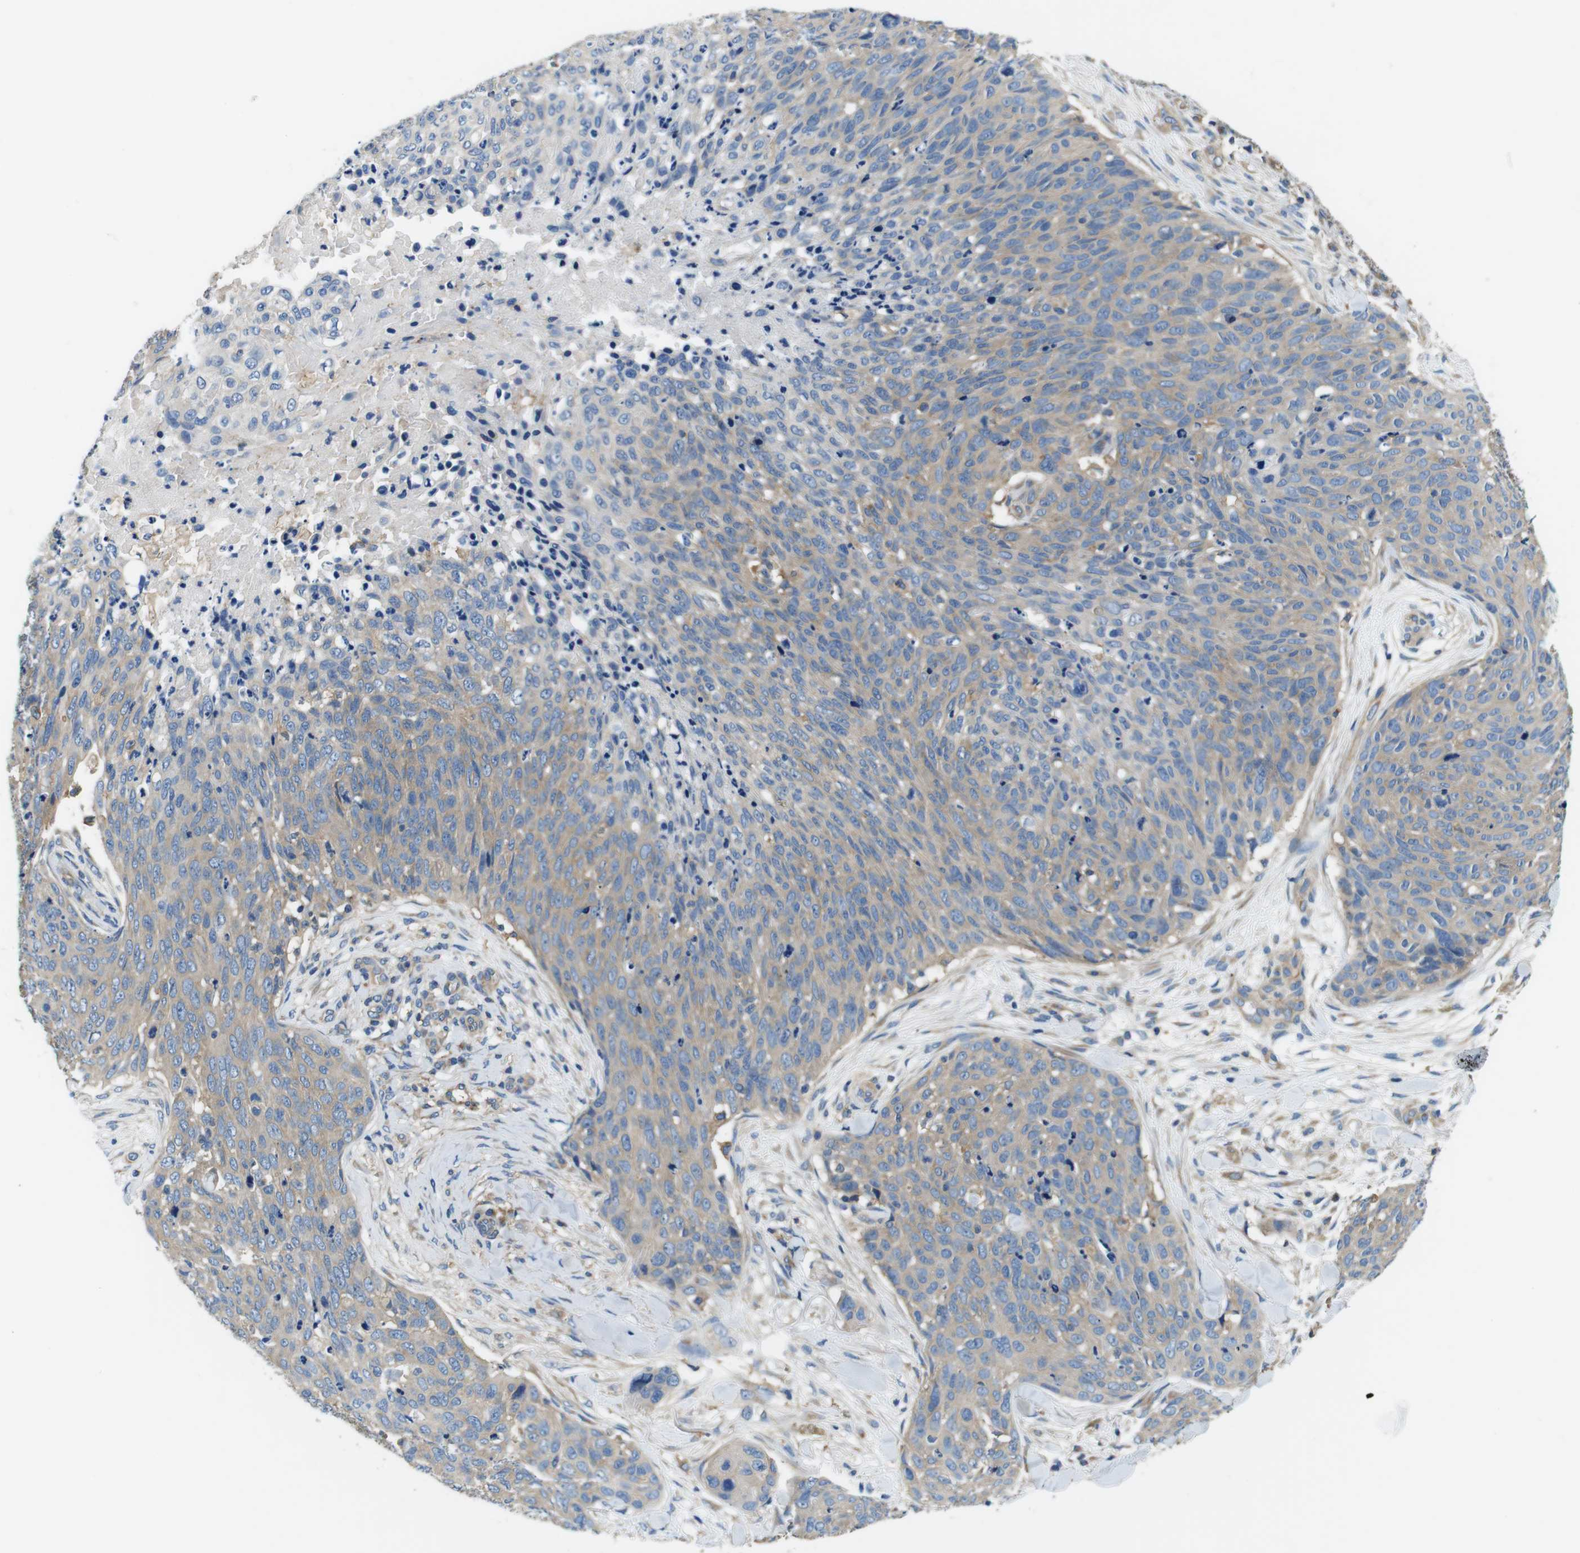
{"staining": {"intensity": "weak", "quantity": ">75%", "location": "cytoplasmic/membranous"}, "tissue": "skin cancer", "cell_type": "Tumor cells", "image_type": "cancer", "snomed": [{"axis": "morphology", "description": "Squamous cell carcinoma in situ, NOS"}, {"axis": "morphology", "description": "Squamous cell carcinoma, NOS"}, {"axis": "topography", "description": "Skin"}], "caption": "Protein expression analysis of human skin cancer reveals weak cytoplasmic/membranous expression in approximately >75% of tumor cells.", "gene": "DENND4C", "patient": {"sex": "male", "age": 93}}